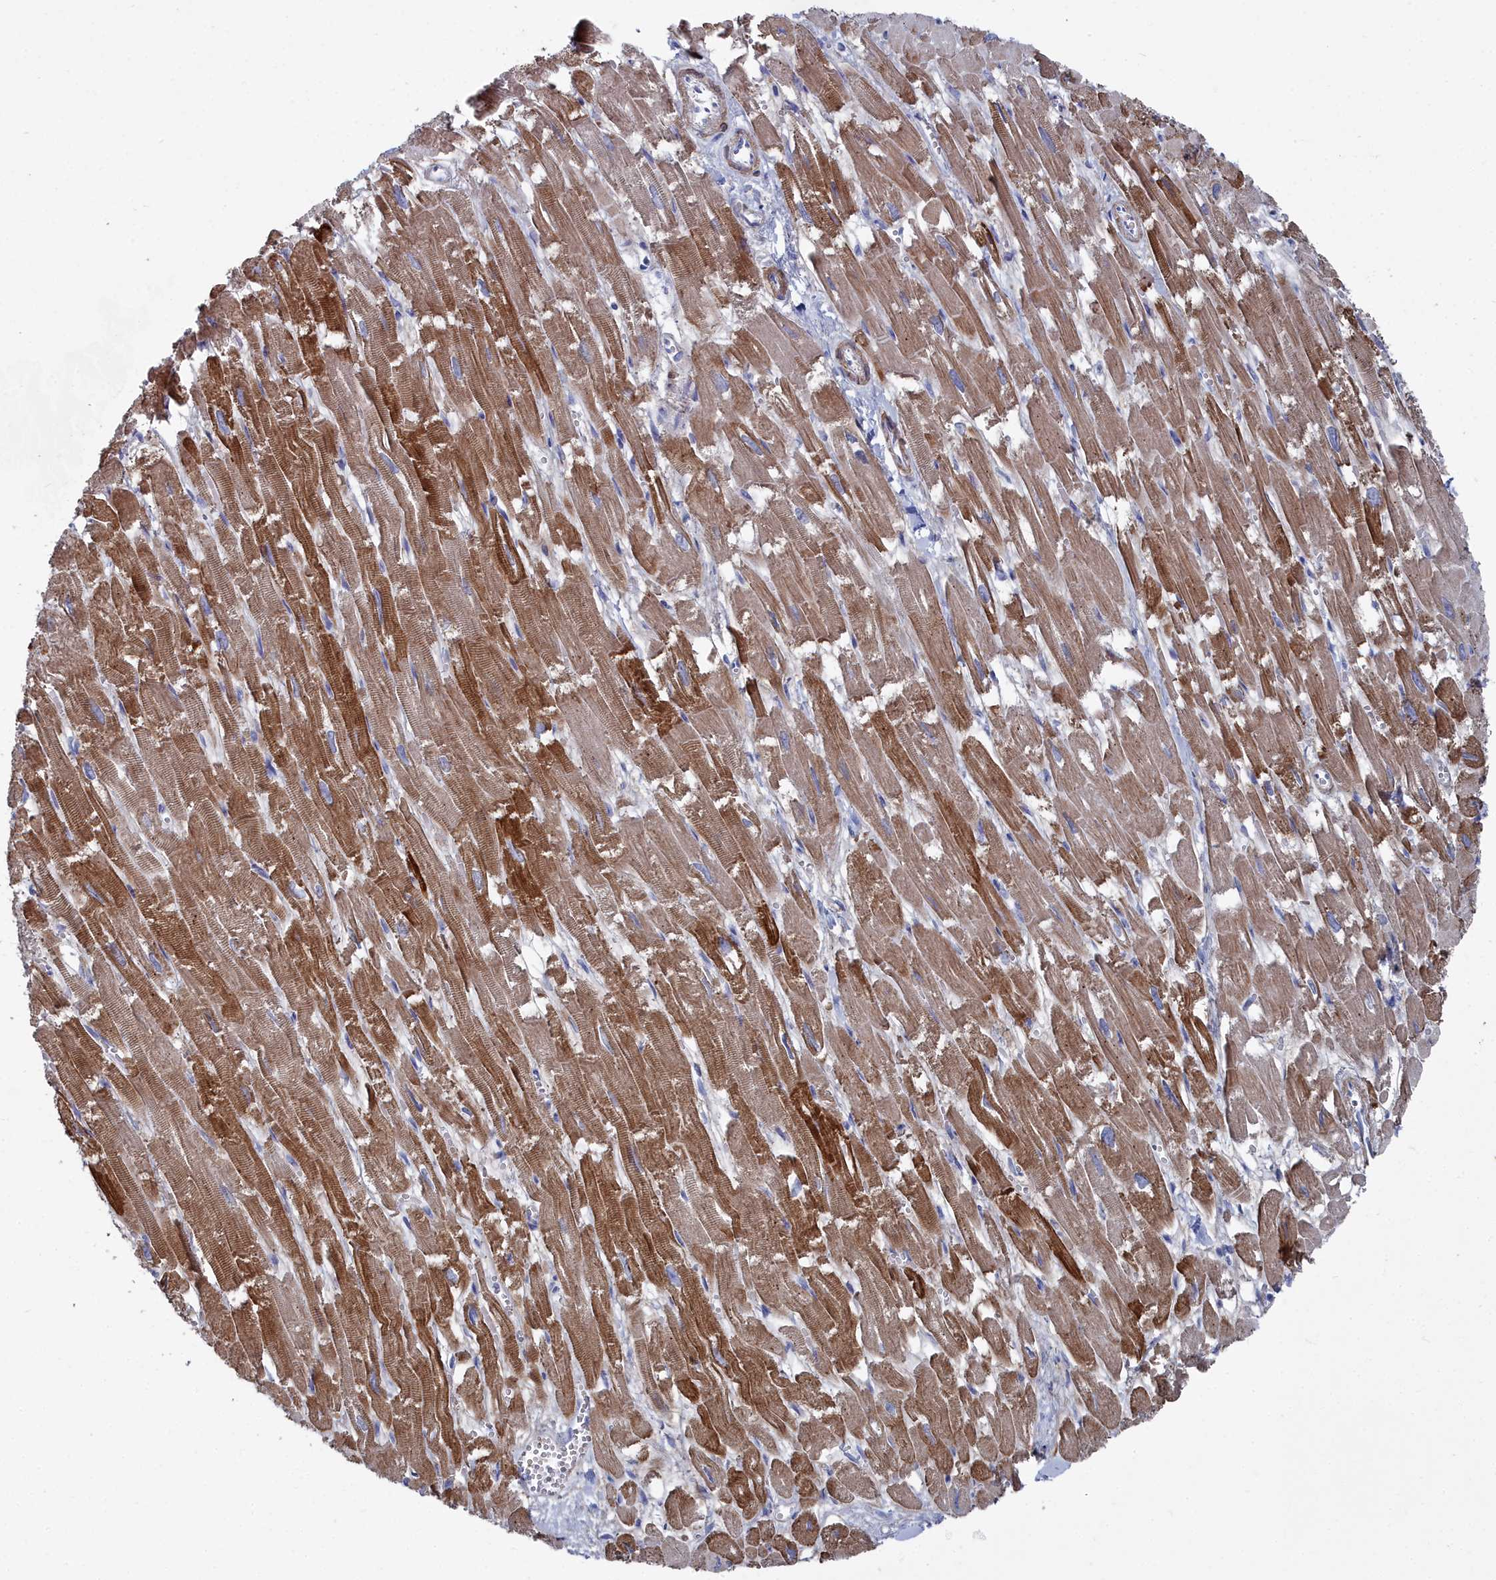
{"staining": {"intensity": "strong", "quantity": ">75%", "location": "cytoplasmic/membranous"}, "tissue": "heart muscle", "cell_type": "Cardiomyocytes", "image_type": "normal", "snomed": [{"axis": "morphology", "description": "Normal tissue, NOS"}, {"axis": "topography", "description": "Heart"}], "caption": "This is an image of immunohistochemistry staining of unremarkable heart muscle, which shows strong positivity in the cytoplasmic/membranous of cardiomyocytes.", "gene": "SHISAL2A", "patient": {"sex": "male", "age": 54}}